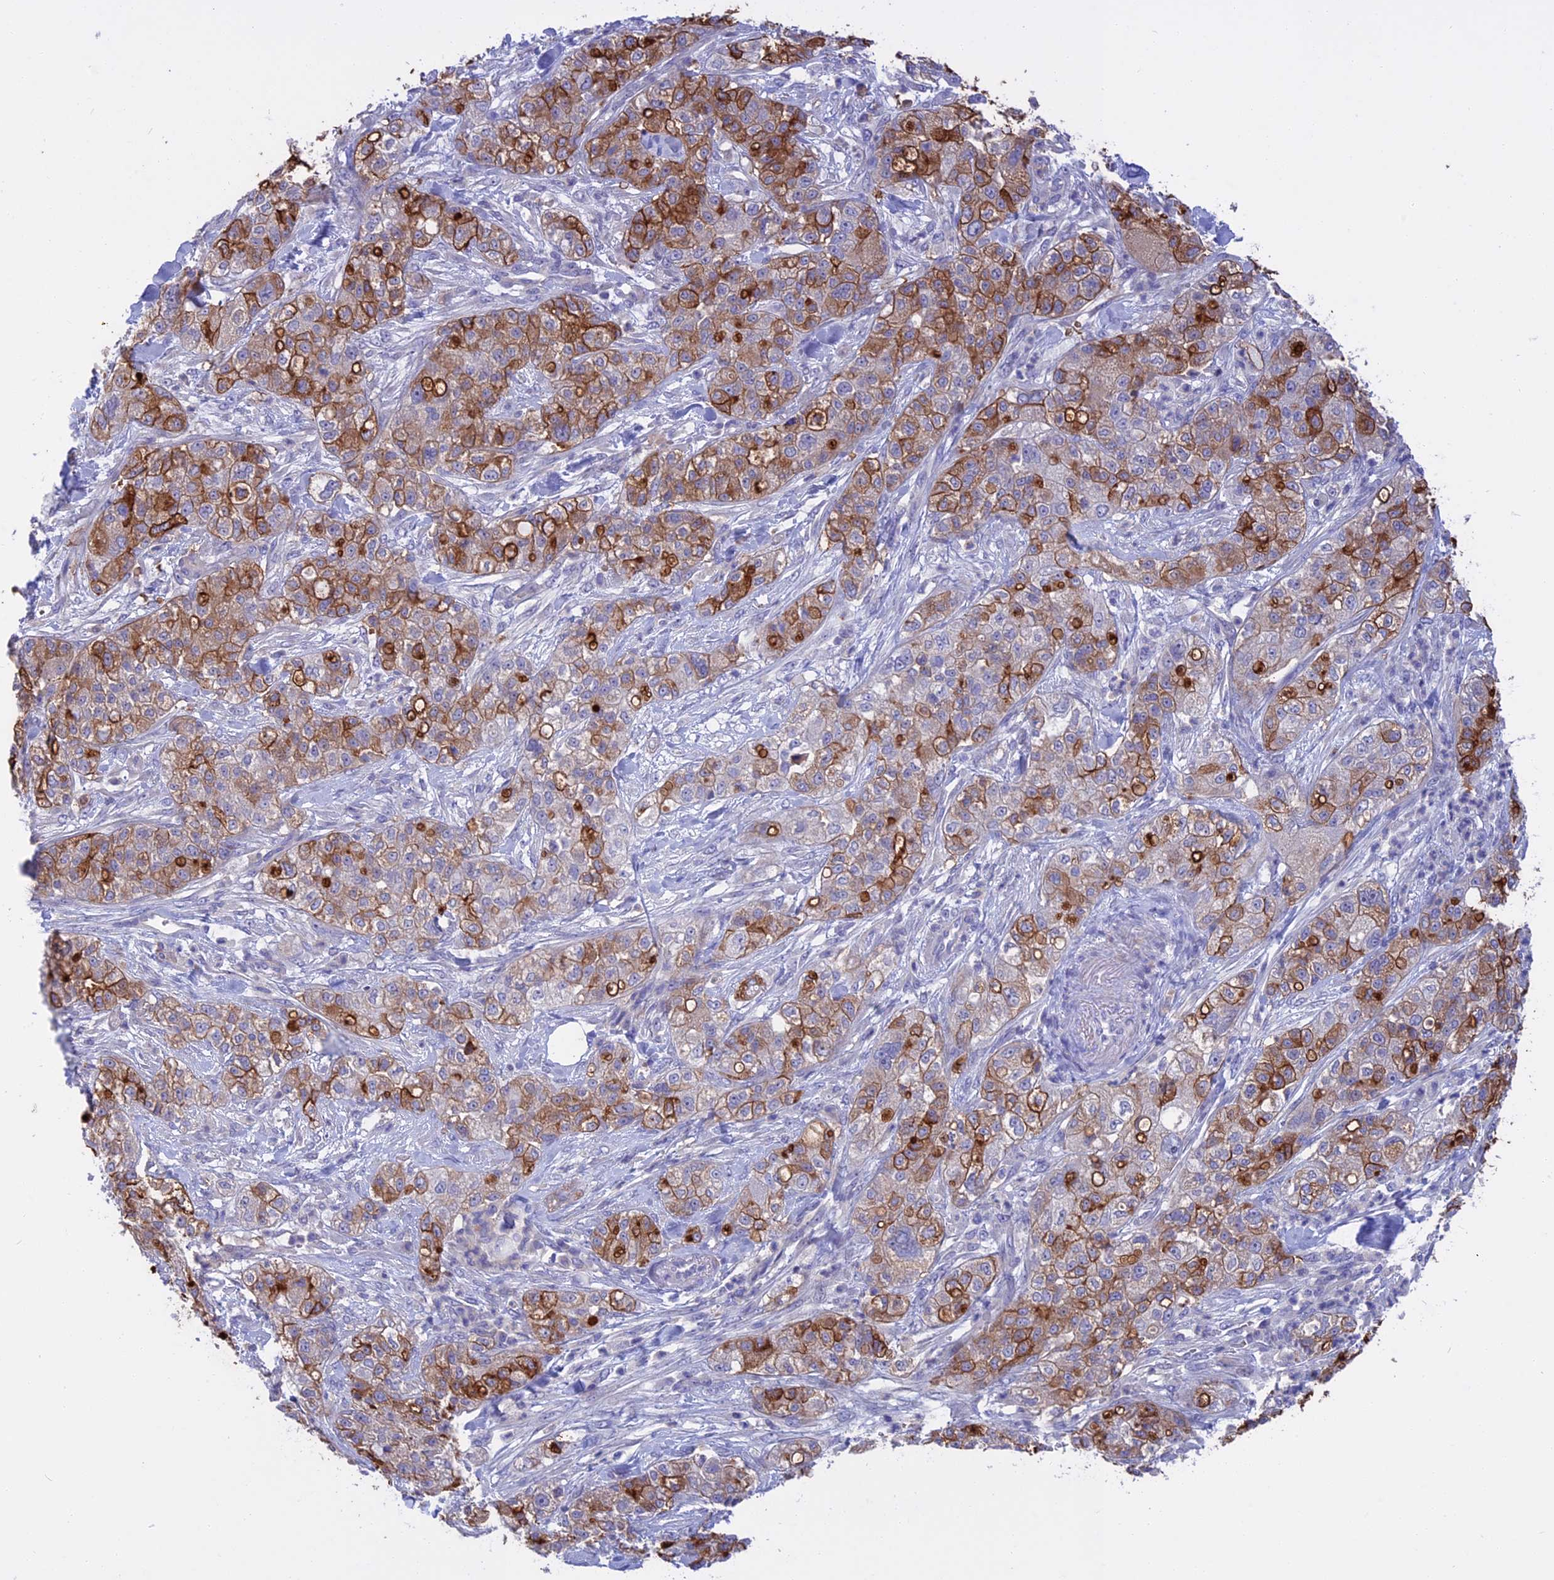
{"staining": {"intensity": "strong", "quantity": "25%-75%", "location": "cytoplasmic/membranous"}, "tissue": "pancreatic cancer", "cell_type": "Tumor cells", "image_type": "cancer", "snomed": [{"axis": "morphology", "description": "Adenocarcinoma, NOS"}, {"axis": "topography", "description": "Pancreas"}], "caption": "Strong cytoplasmic/membranous protein staining is present in approximately 25%-75% of tumor cells in pancreatic cancer. (DAB IHC with brightfield microscopy, high magnification).", "gene": "SLC2A6", "patient": {"sex": "female", "age": 78}}